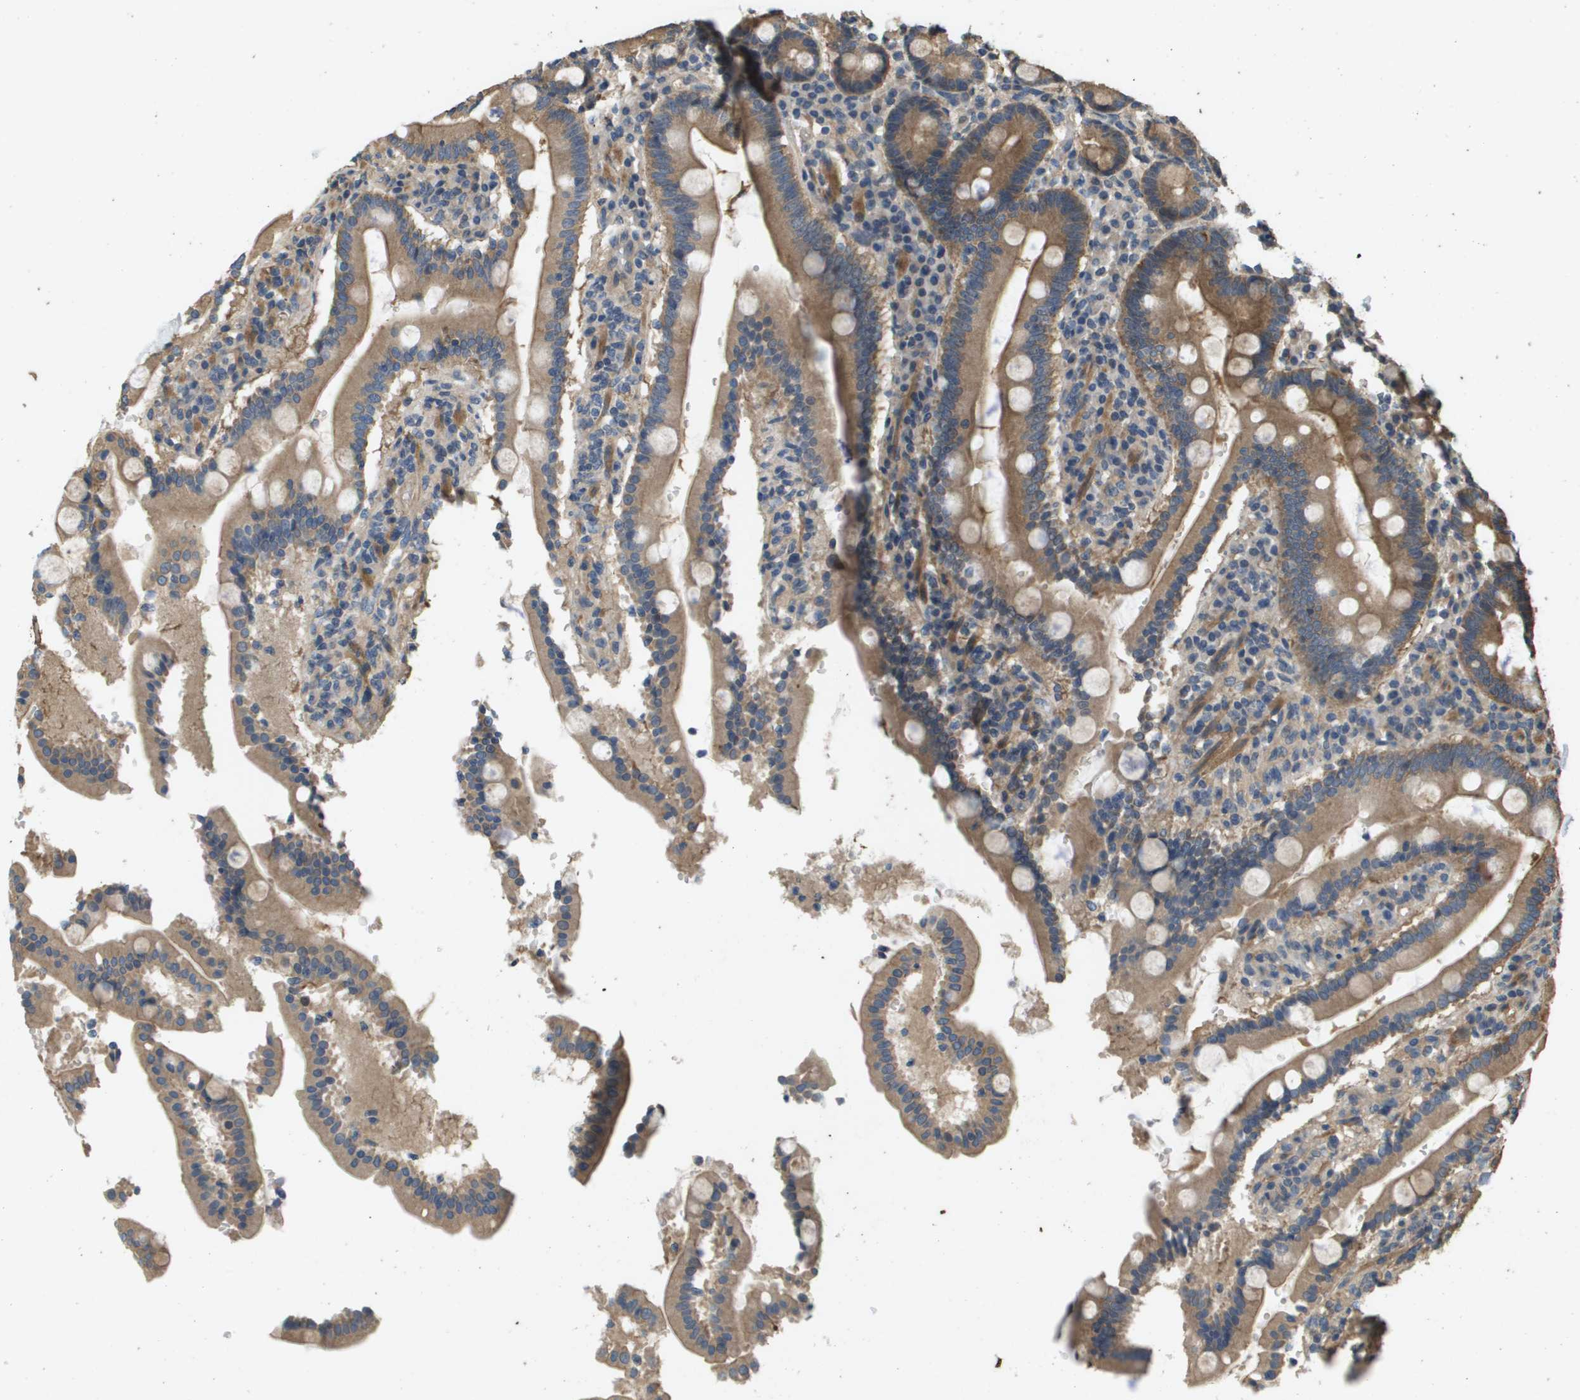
{"staining": {"intensity": "moderate", "quantity": ">75%", "location": "cytoplasmic/membranous"}, "tissue": "duodenum", "cell_type": "Glandular cells", "image_type": "normal", "snomed": [{"axis": "morphology", "description": "Normal tissue, NOS"}, {"axis": "topography", "description": "Small intestine, NOS"}], "caption": "IHC micrograph of normal duodenum stained for a protein (brown), which shows medium levels of moderate cytoplasmic/membranous positivity in about >75% of glandular cells.", "gene": "KRT23", "patient": {"sex": "female", "age": 71}}